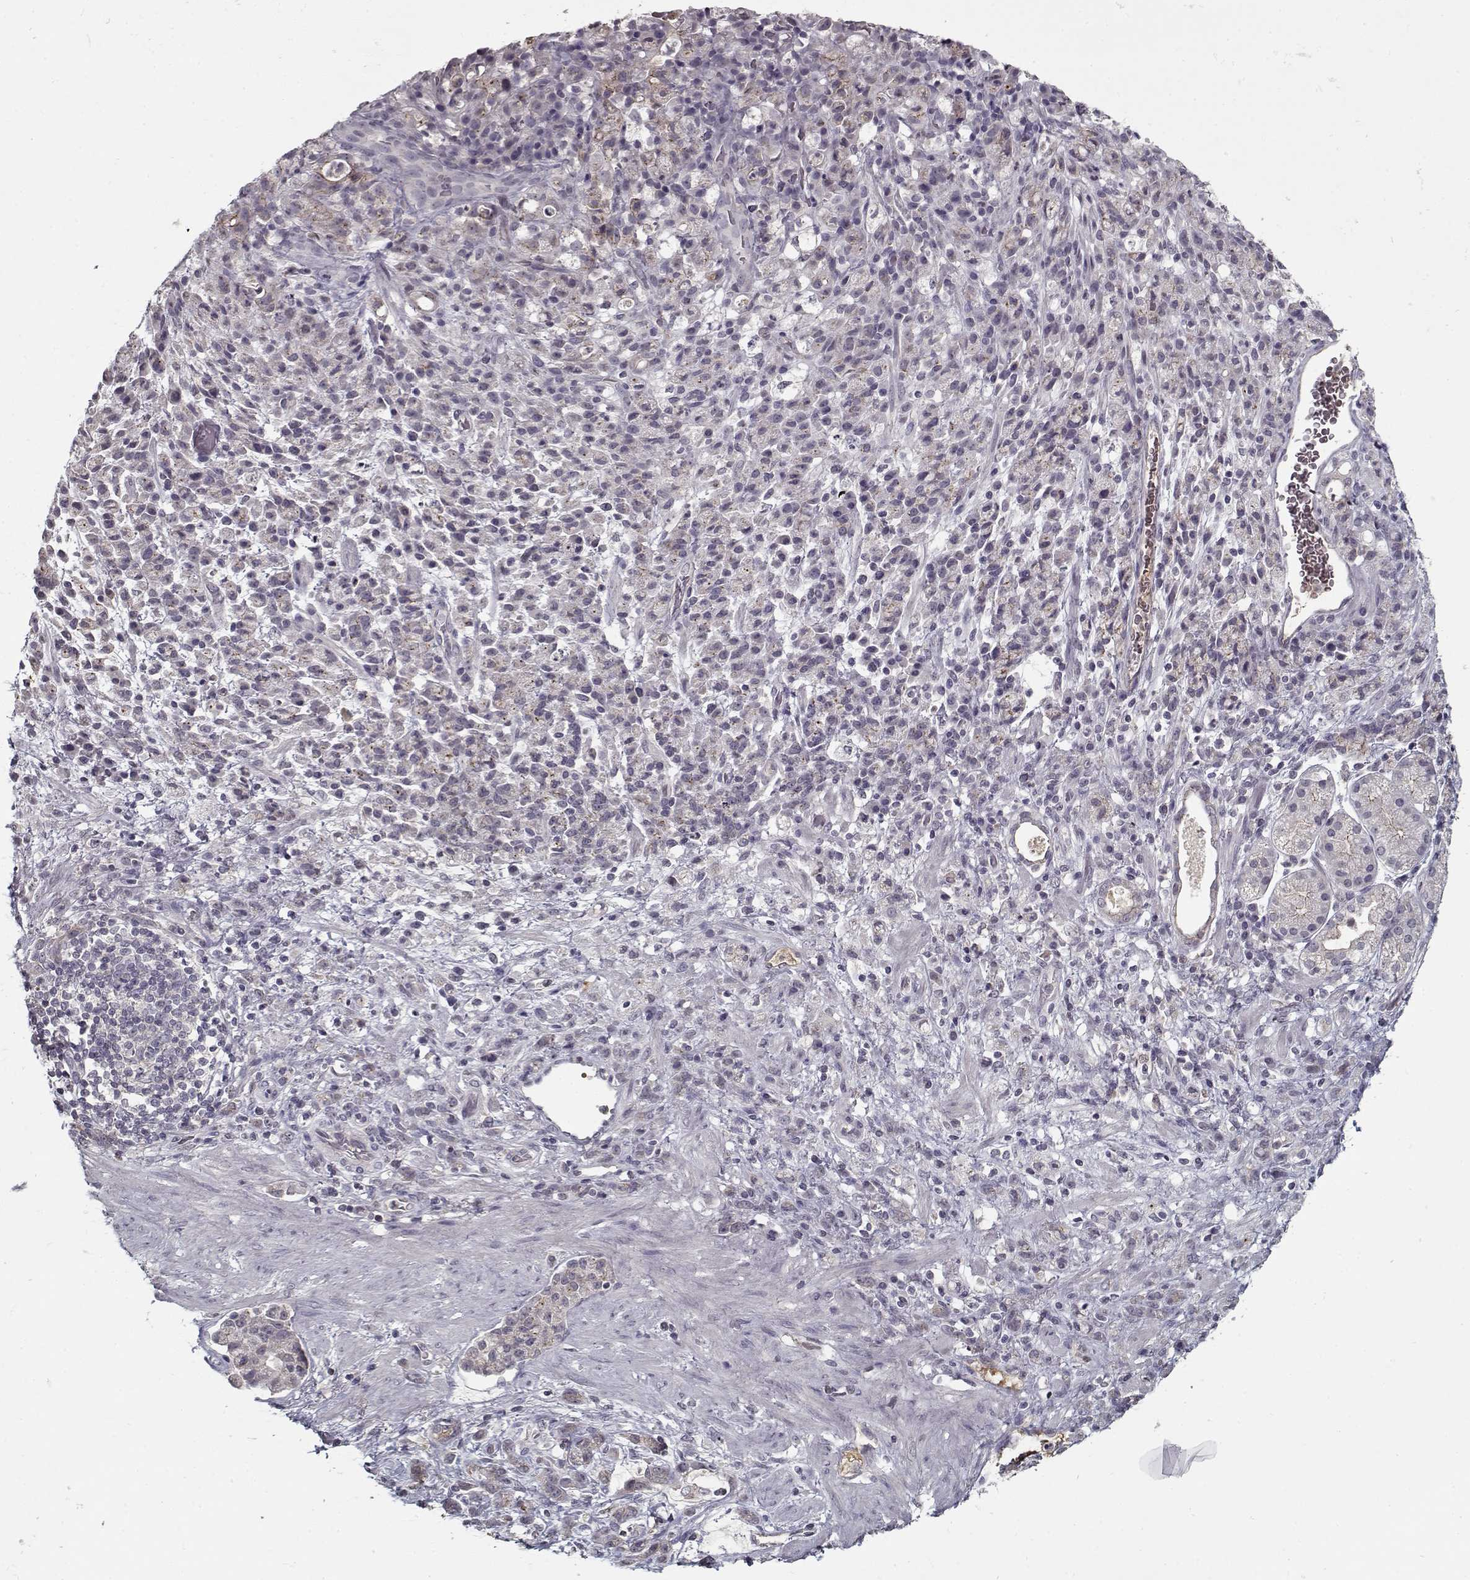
{"staining": {"intensity": "negative", "quantity": "none", "location": "none"}, "tissue": "stomach cancer", "cell_type": "Tumor cells", "image_type": "cancer", "snomed": [{"axis": "morphology", "description": "Adenocarcinoma, NOS"}, {"axis": "topography", "description": "Stomach"}], "caption": "This is a histopathology image of IHC staining of adenocarcinoma (stomach), which shows no positivity in tumor cells. (DAB (3,3'-diaminobenzidine) immunohistochemistry visualized using brightfield microscopy, high magnification).", "gene": "AFM", "patient": {"sex": "female", "age": 60}}